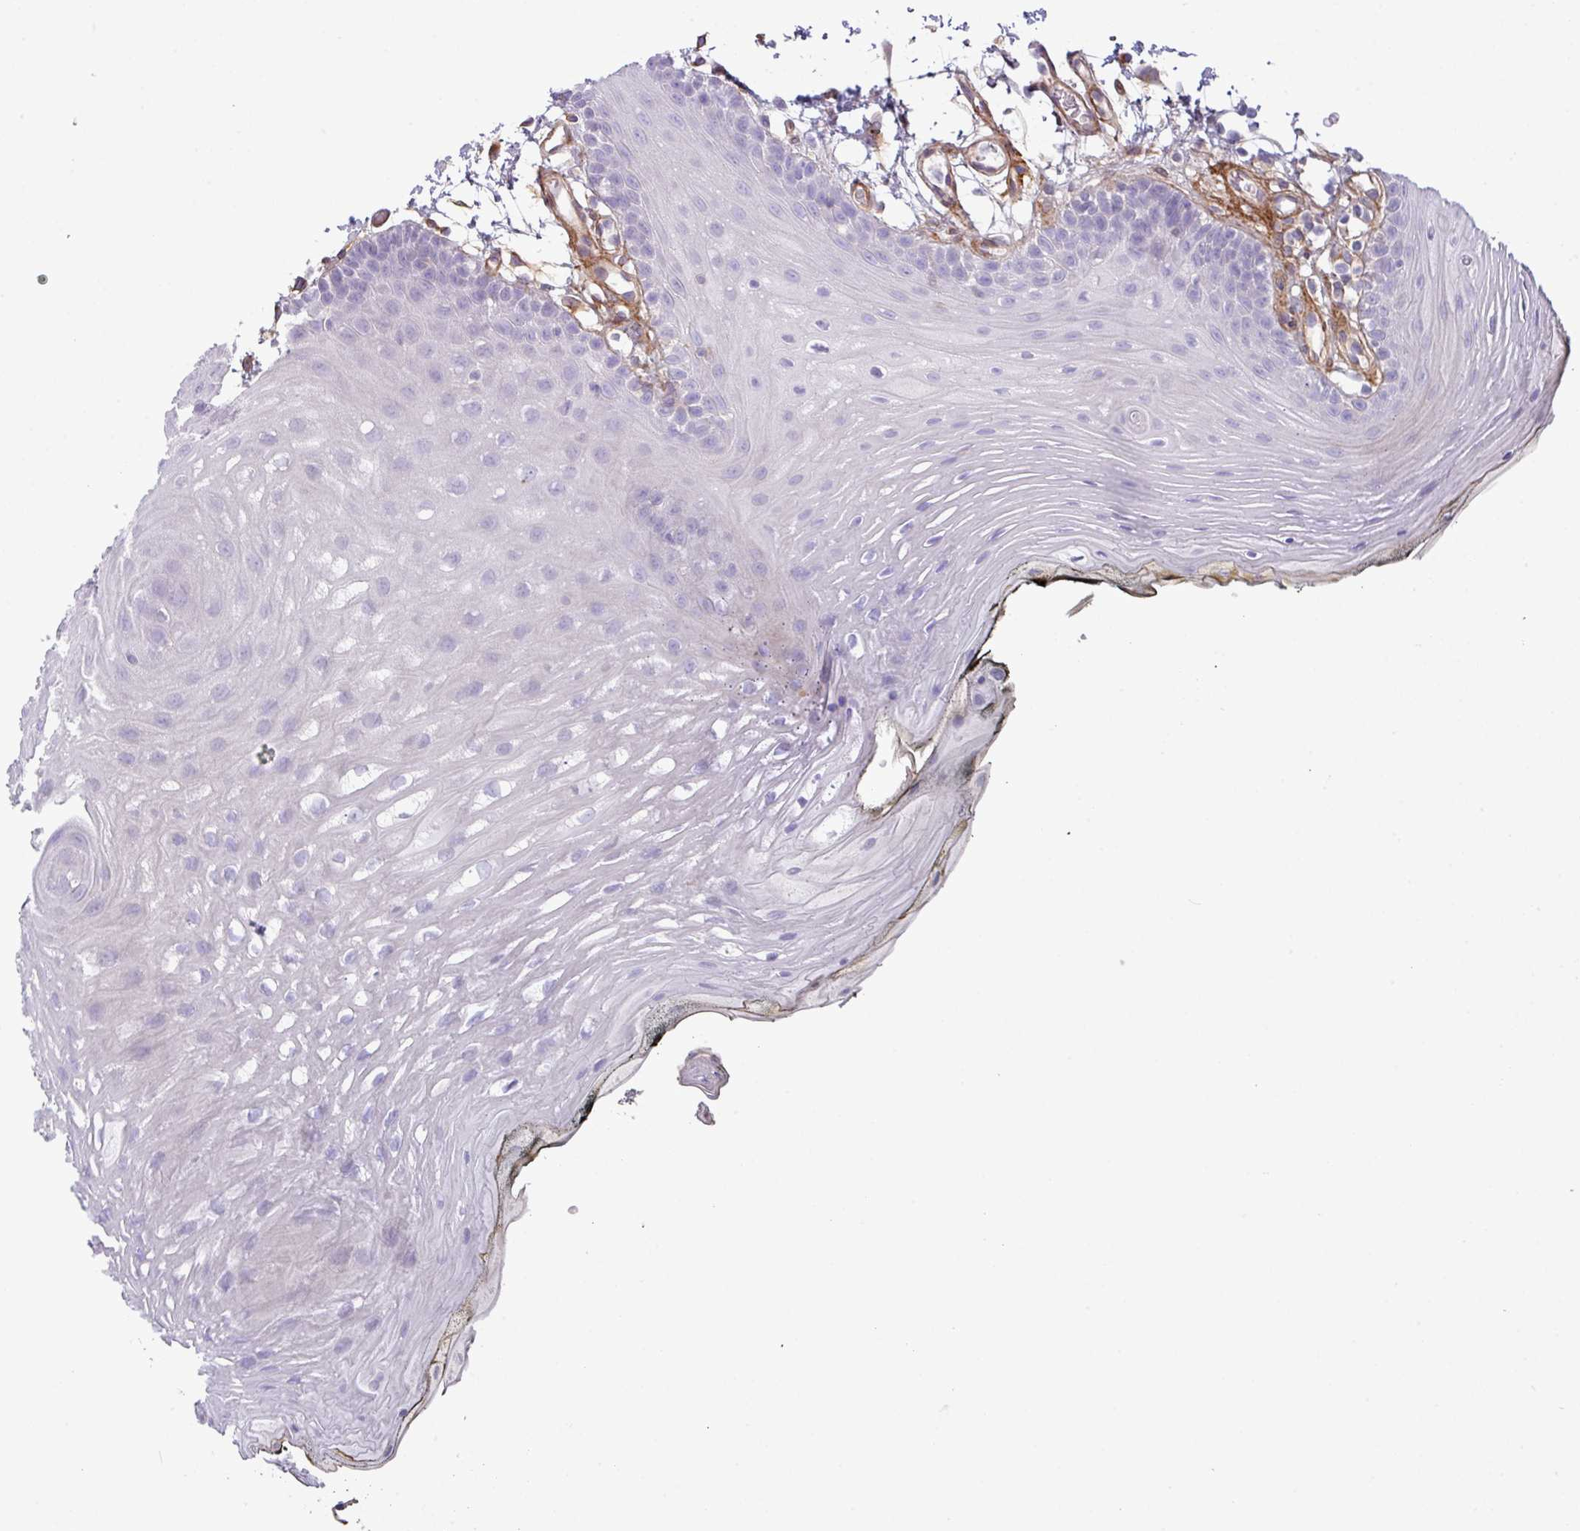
{"staining": {"intensity": "negative", "quantity": "none", "location": "none"}, "tissue": "oral mucosa", "cell_type": "Squamous epithelial cells", "image_type": "normal", "snomed": [{"axis": "morphology", "description": "Normal tissue, NOS"}, {"axis": "topography", "description": "Oral tissue"}, {"axis": "topography", "description": "Tounge, NOS"}], "caption": "IHC of normal human oral mucosa shows no positivity in squamous epithelial cells.", "gene": "KIRREL3", "patient": {"sex": "female", "age": 81}}